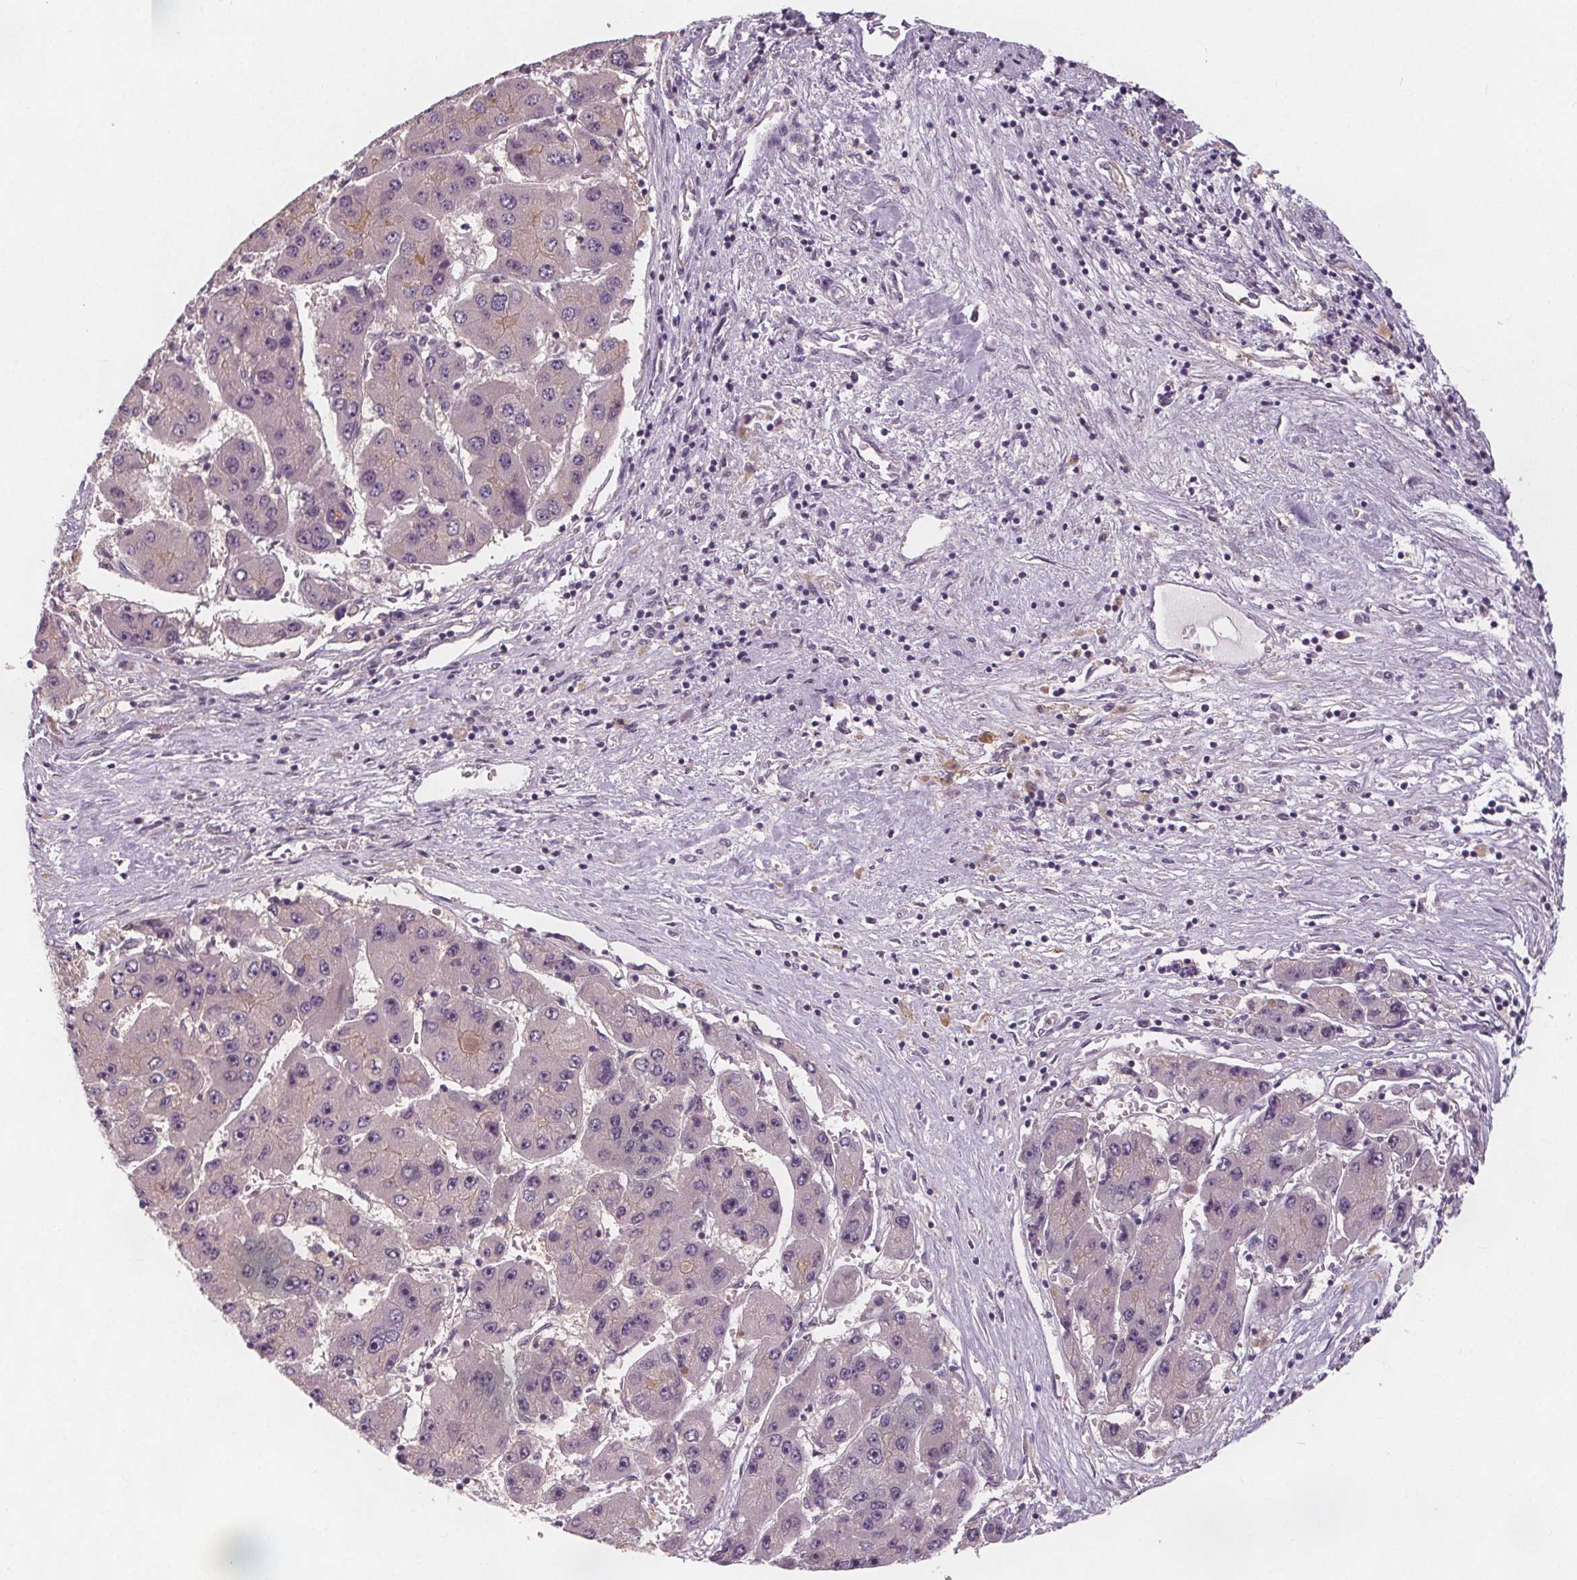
{"staining": {"intensity": "negative", "quantity": "none", "location": "none"}, "tissue": "liver cancer", "cell_type": "Tumor cells", "image_type": "cancer", "snomed": [{"axis": "morphology", "description": "Carcinoma, Hepatocellular, NOS"}, {"axis": "topography", "description": "Liver"}], "caption": "Histopathology image shows no significant protein expression in tumor cells of liver hepatocellular carcinoma.", "gene": "VNN1", "patient": {"sex": "female", "age": 61}}